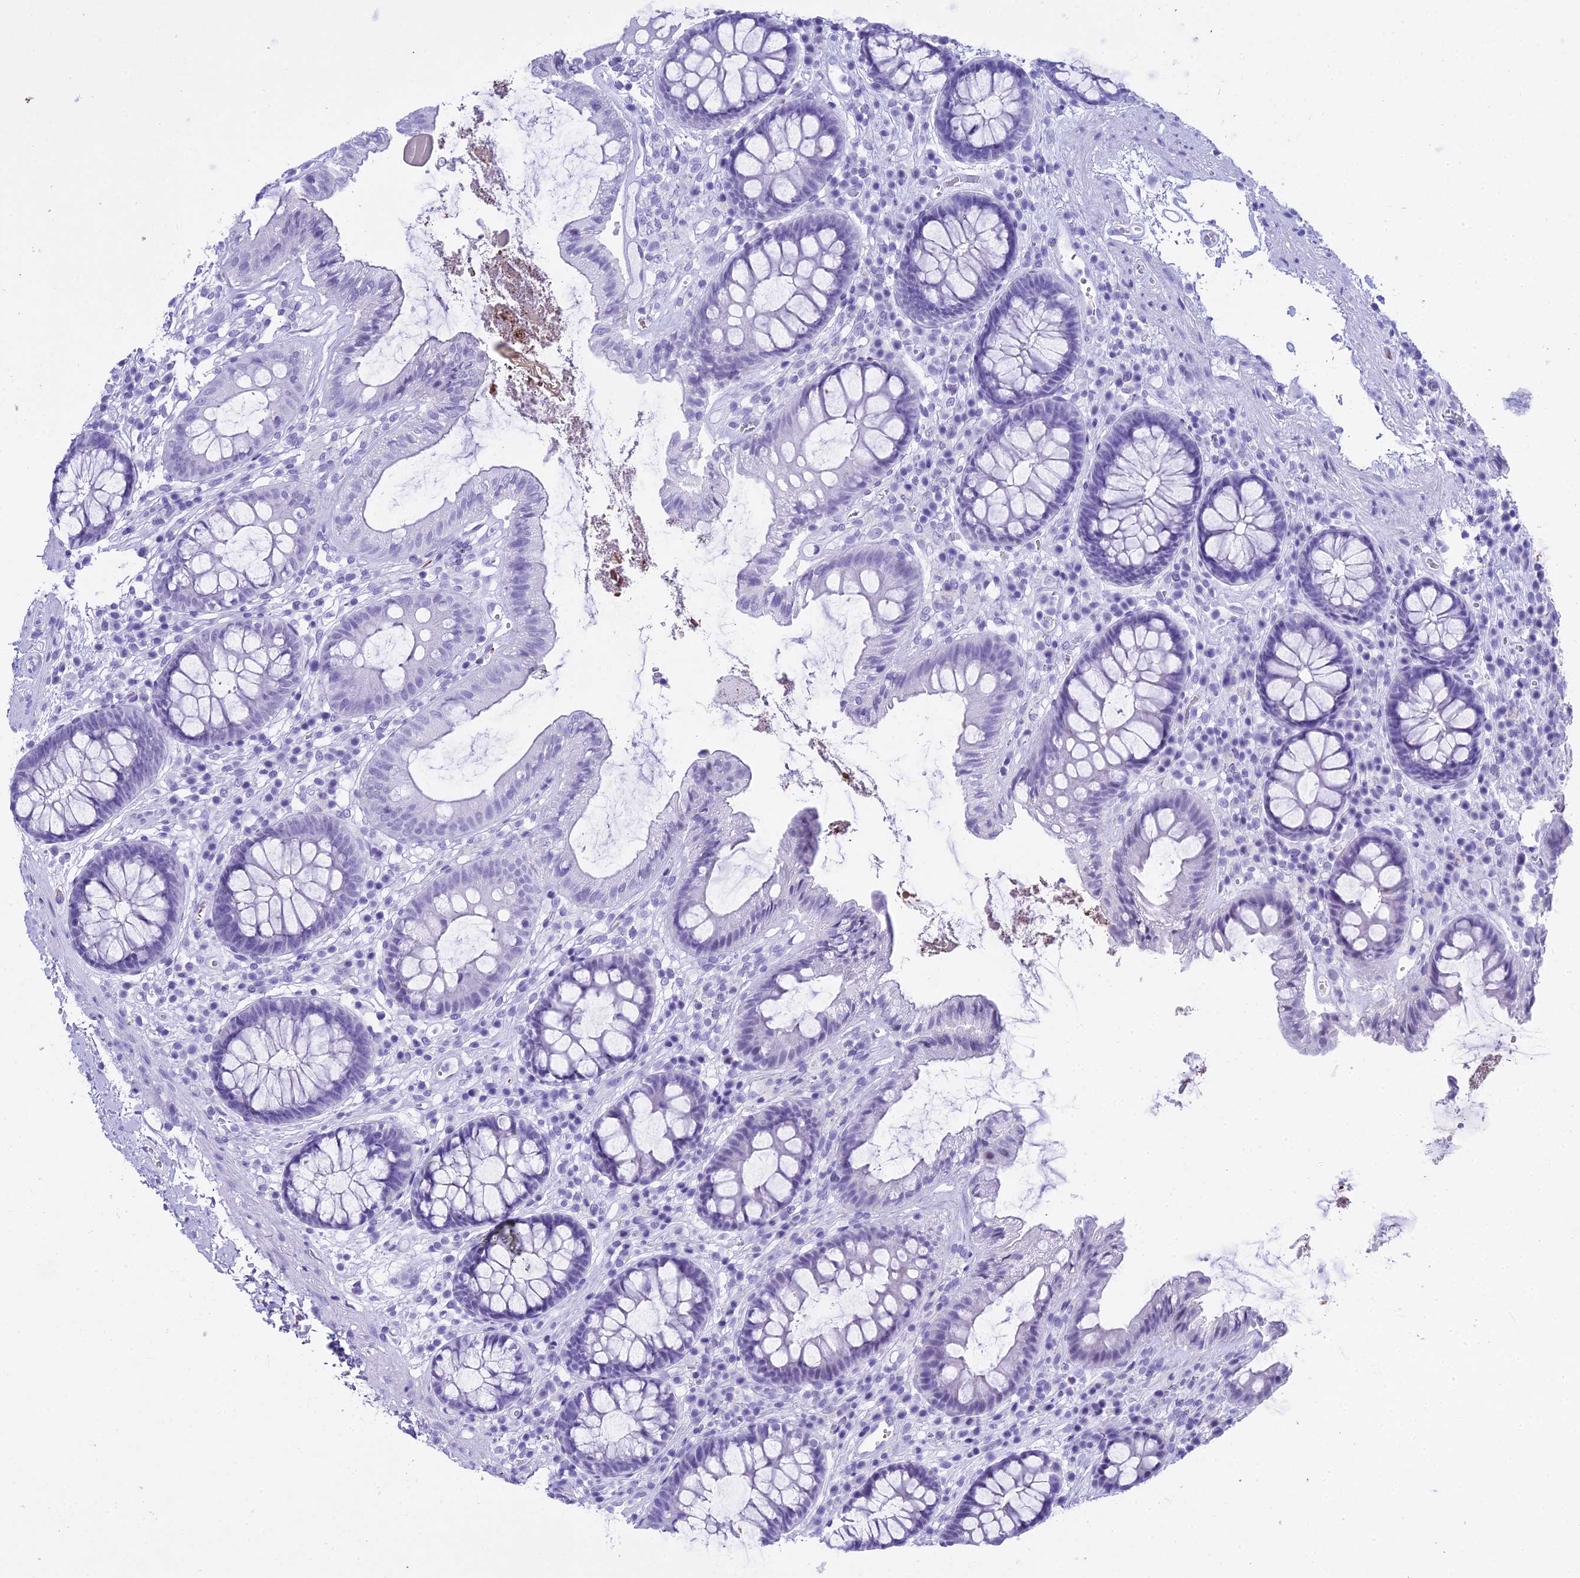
{"staining": {"intensity": "negative", "quantity": "none", "location": "none"}, "tissue": "colon", "cell_type": "Endothelial cells", "image_type": "normal", "snomed": [{"axis": "morphology", "description": "Normal tissue, NOS"}, {"axis": "topography", "description": "Colon"}], "caption": "Colon was stained to show a protein in brown. There is no significant expression in endothelial cells. The staining was performed using DAB to visualize the protein expression in brown, while the nuclei were stained in blue with hematoxylin (Magnification: 20x).", "gene": "RNPS1", "patient": {"sex": "male", "age": 84}}